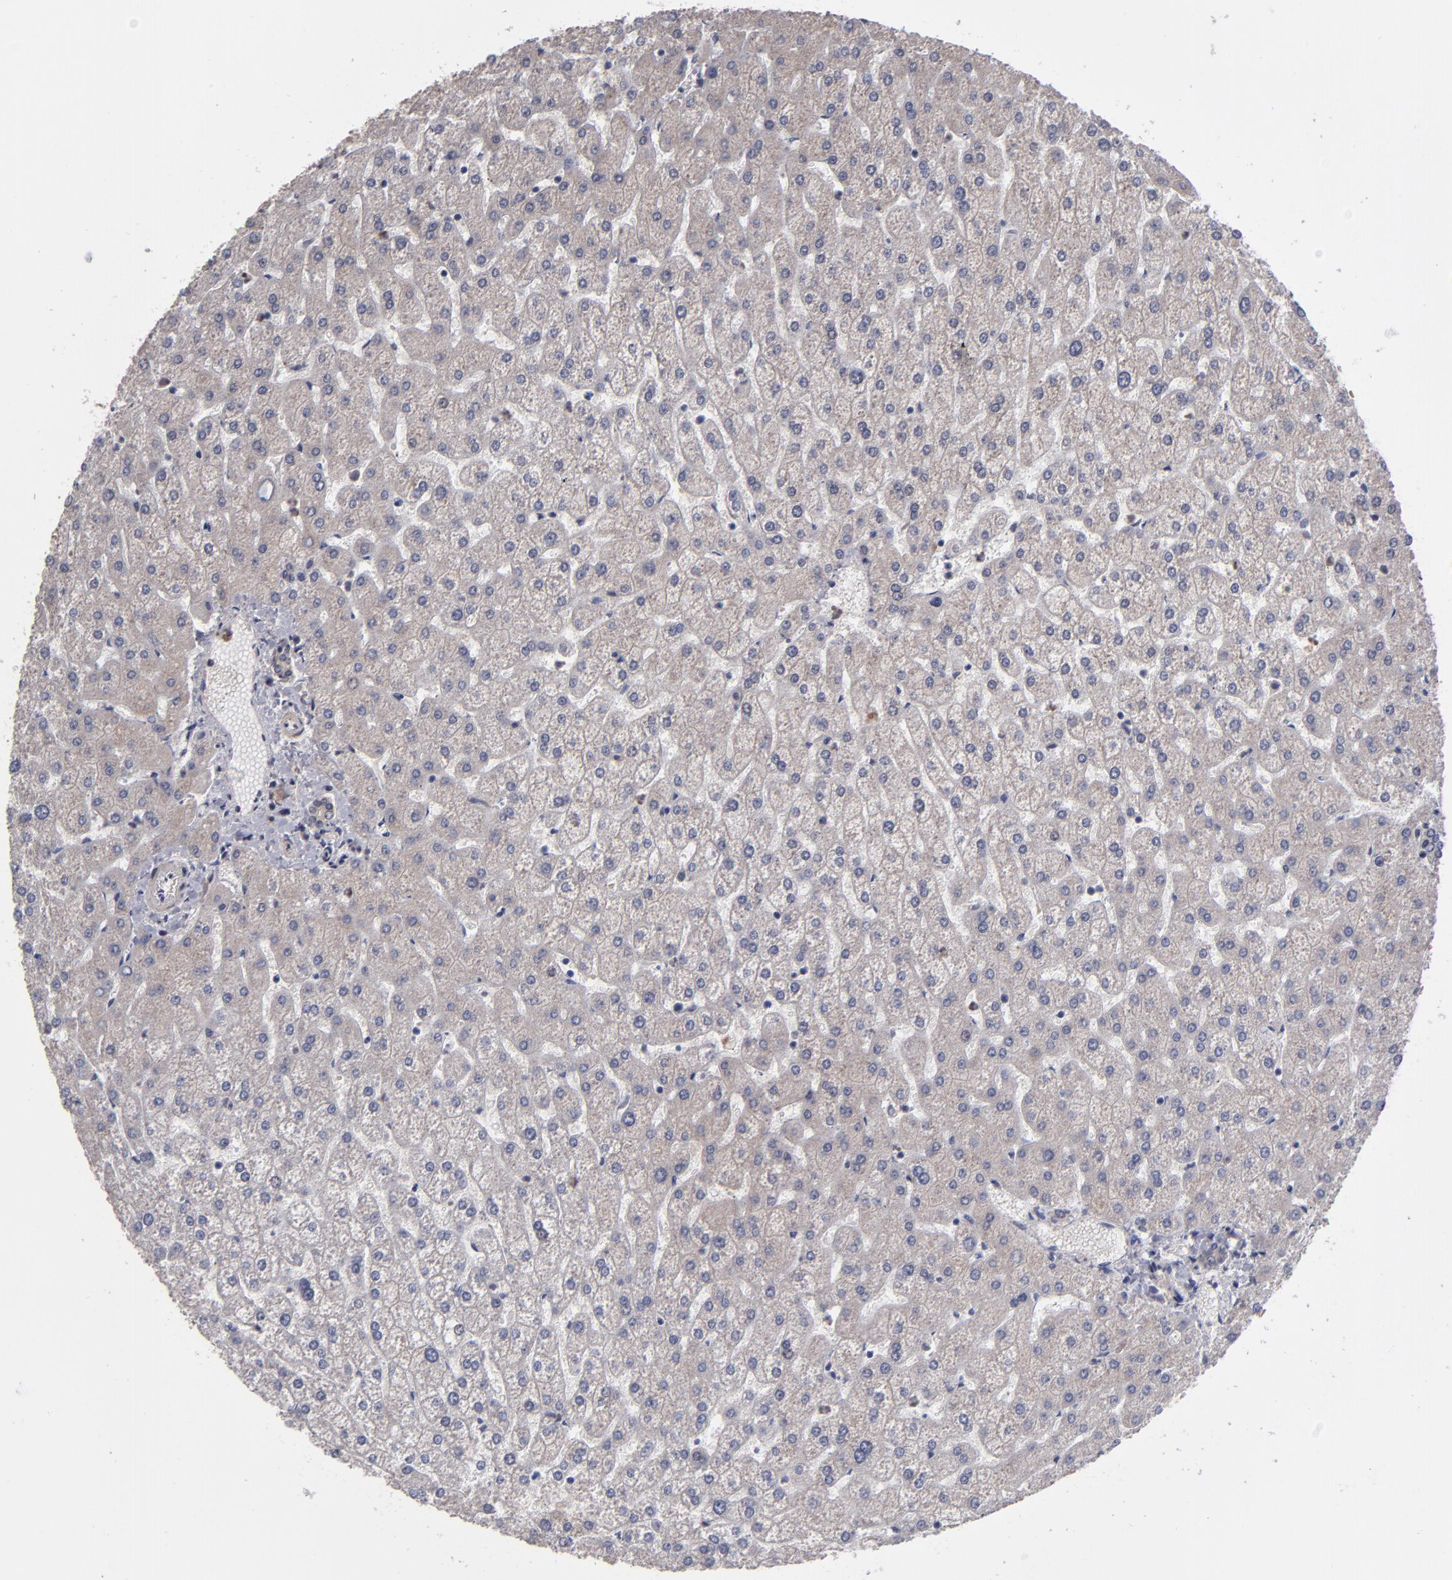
{"staining": {"intensity": "weak", "quantity": "25%-75%", "location": "cytoplasmic/membranous"}, "tissue": "liver", "cell_type": "Cholangiocytes", "image_type": "normal", "snomed": [{"axis": "morphology", "description": "Normal tissue, NOS"}, {"axis": "topography", "description": "Liver"}], "caption": "Weak cytoplasmic/membranous protein positivity is appreciated in about 25%-75% of cholangiocytes in liver. The staining was performed using DAB to visualize the protein expression in brown, while the nuclei were stained in blue with hematoxylin (Magnification: 20x).", "gene": "SND1", "patient": {"sex": "female", "age": 32}}